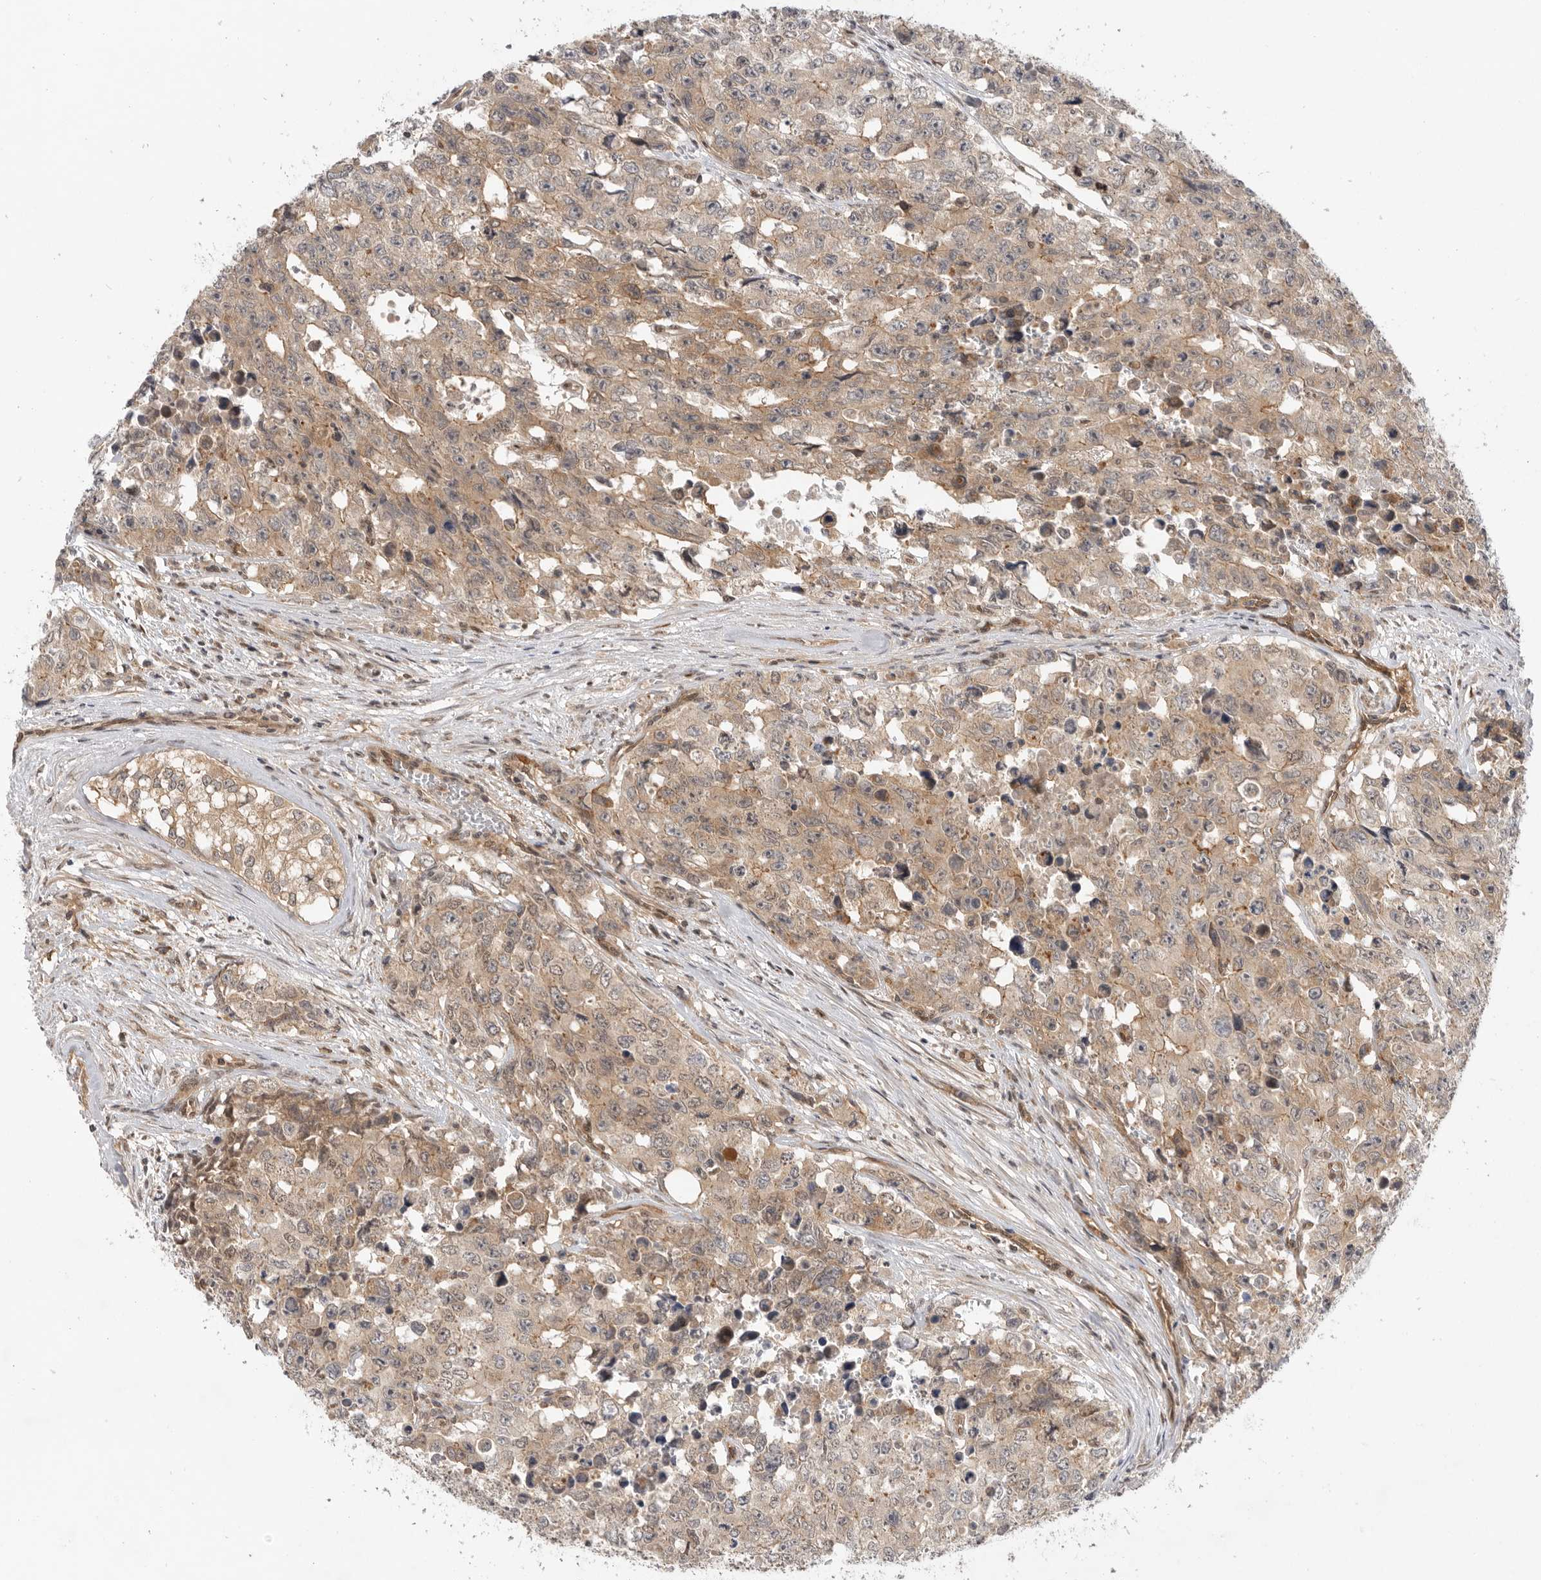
{"staining": {"intensity": "weak", "quantity": "25%-75%", "location": "cytoplasmic/membranous"}, "tissue": "testis cancer", "cell_type": "Tumor cells", "image_type": "cancer", "snomed": [{"axis": "morphology", "description": "Carcinoma, Embryonal, NOS"}, {"axis": "topography", "description": "Testis"}], "caption": "Human testis cancer (embryonal carcinoma) stained with a protein marker displays weak staining in tumor cells.", "gene": "DCAF8", "patient": {"sex": "male", "age": 28}}